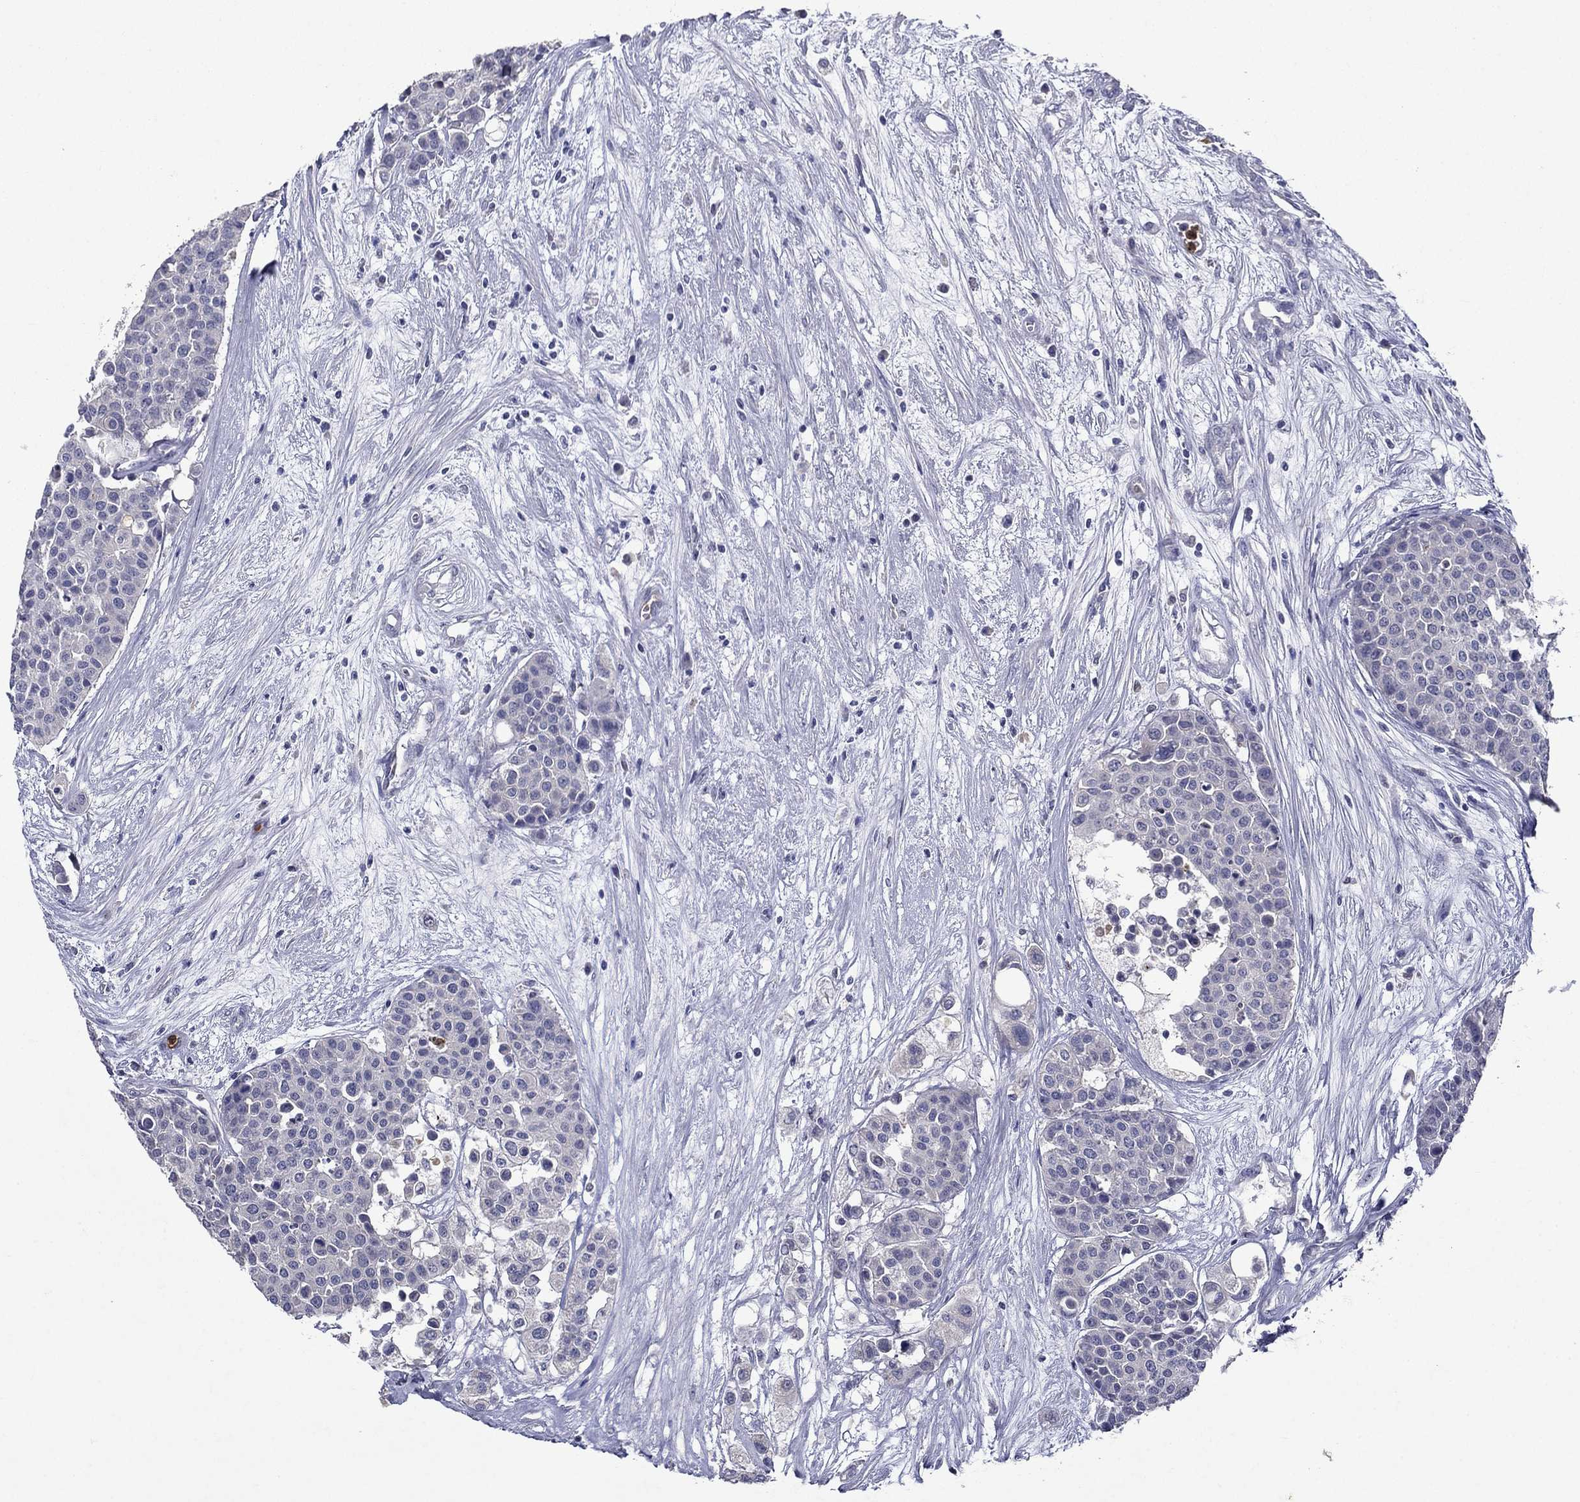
{"staining": {"intensity": "negative", "quantity": "none", "location": "none"}, "tissue": "carcinoid", "cell_type": "Tumor cells", "image_type": "cancer", "snomed": [{"axis": "morphology", "description": "Carcinoid, malignant, NOS"}, {"axis": "topography", "description": "Colon"}], "caption": "Immunohistochemistry of human carcinoid reveals no positivity in tumor cells.", "gene": "IRF5", "patient": {"sex": "male", "age": 81}}